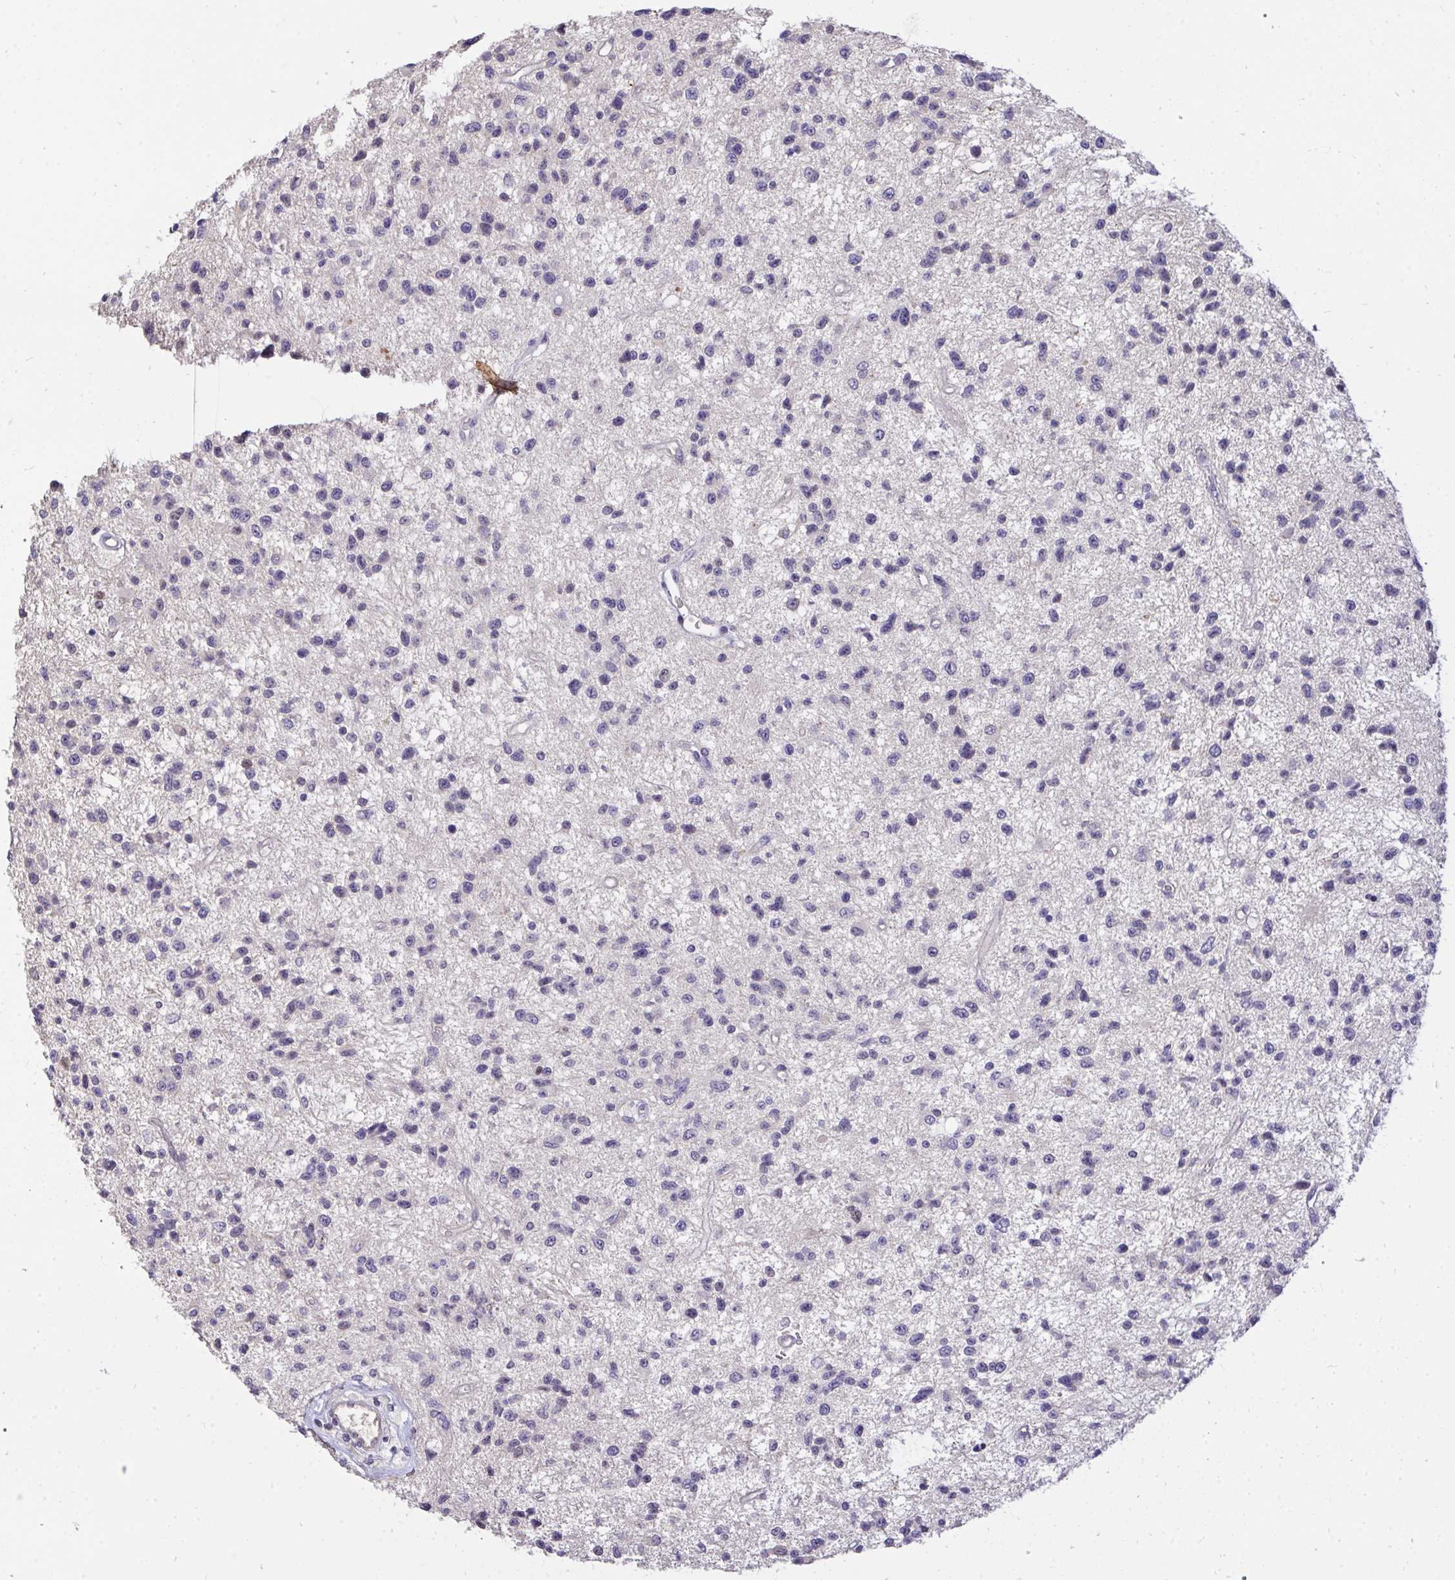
{"staining": {"intensity": "negative", "quantity": "none", "location": "none"}, "tissue": "glioma", "cell_type": "Tumor cells", "image_type": "cancer", "snomed": [{"axis": "morphology", "description": "Glioma, malignant, Low grade"}, {"axis": "topography", "description": "Brain"}], "caption": "Tumor cells show no significant expression in malignant low-grade glioma. The staining is performed using DAB brown chromogen with nuclei counter-stained in using hematoxylin.", "gene": "C19orf54", "patient": {"sex": "male", "age": 43}}